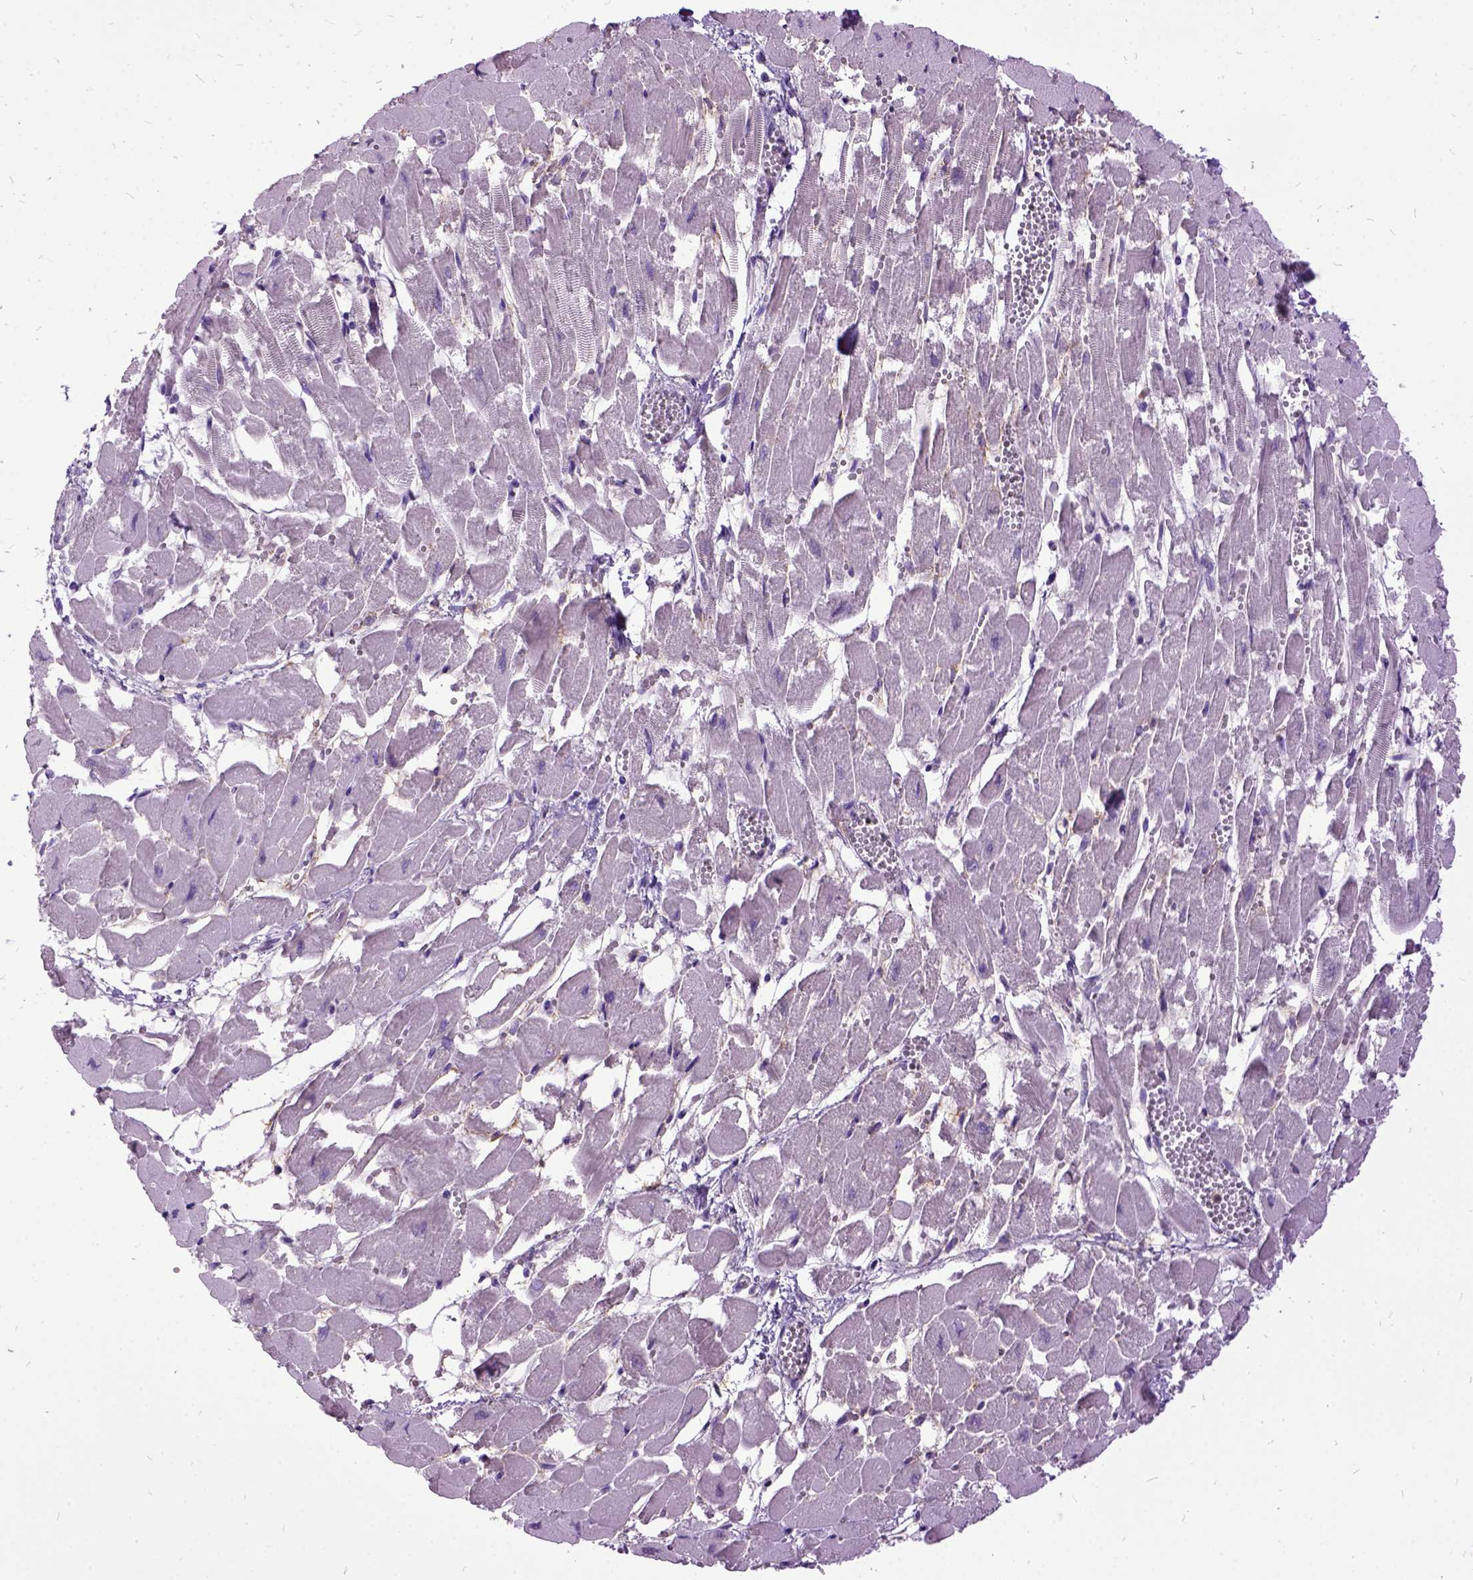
{"staining": {"intensity": "negative", "quantity": "none", "location": "none"}, "tissue": "heart muscle", "cell_type": "Cardiomyocytes", "image_type": "normal", "snomed": [{"axis": "morphology", "description": "Normal tissue, NOS"}, {"axis": "topography", "description": "Heart"}], "caption": "This is a micrograph of IHC staining of unremarkable heart muscle, which shows no positivity in cardiomyocytes.", "gene": "MME", "patient": {"sex": "female", "age": 52}}